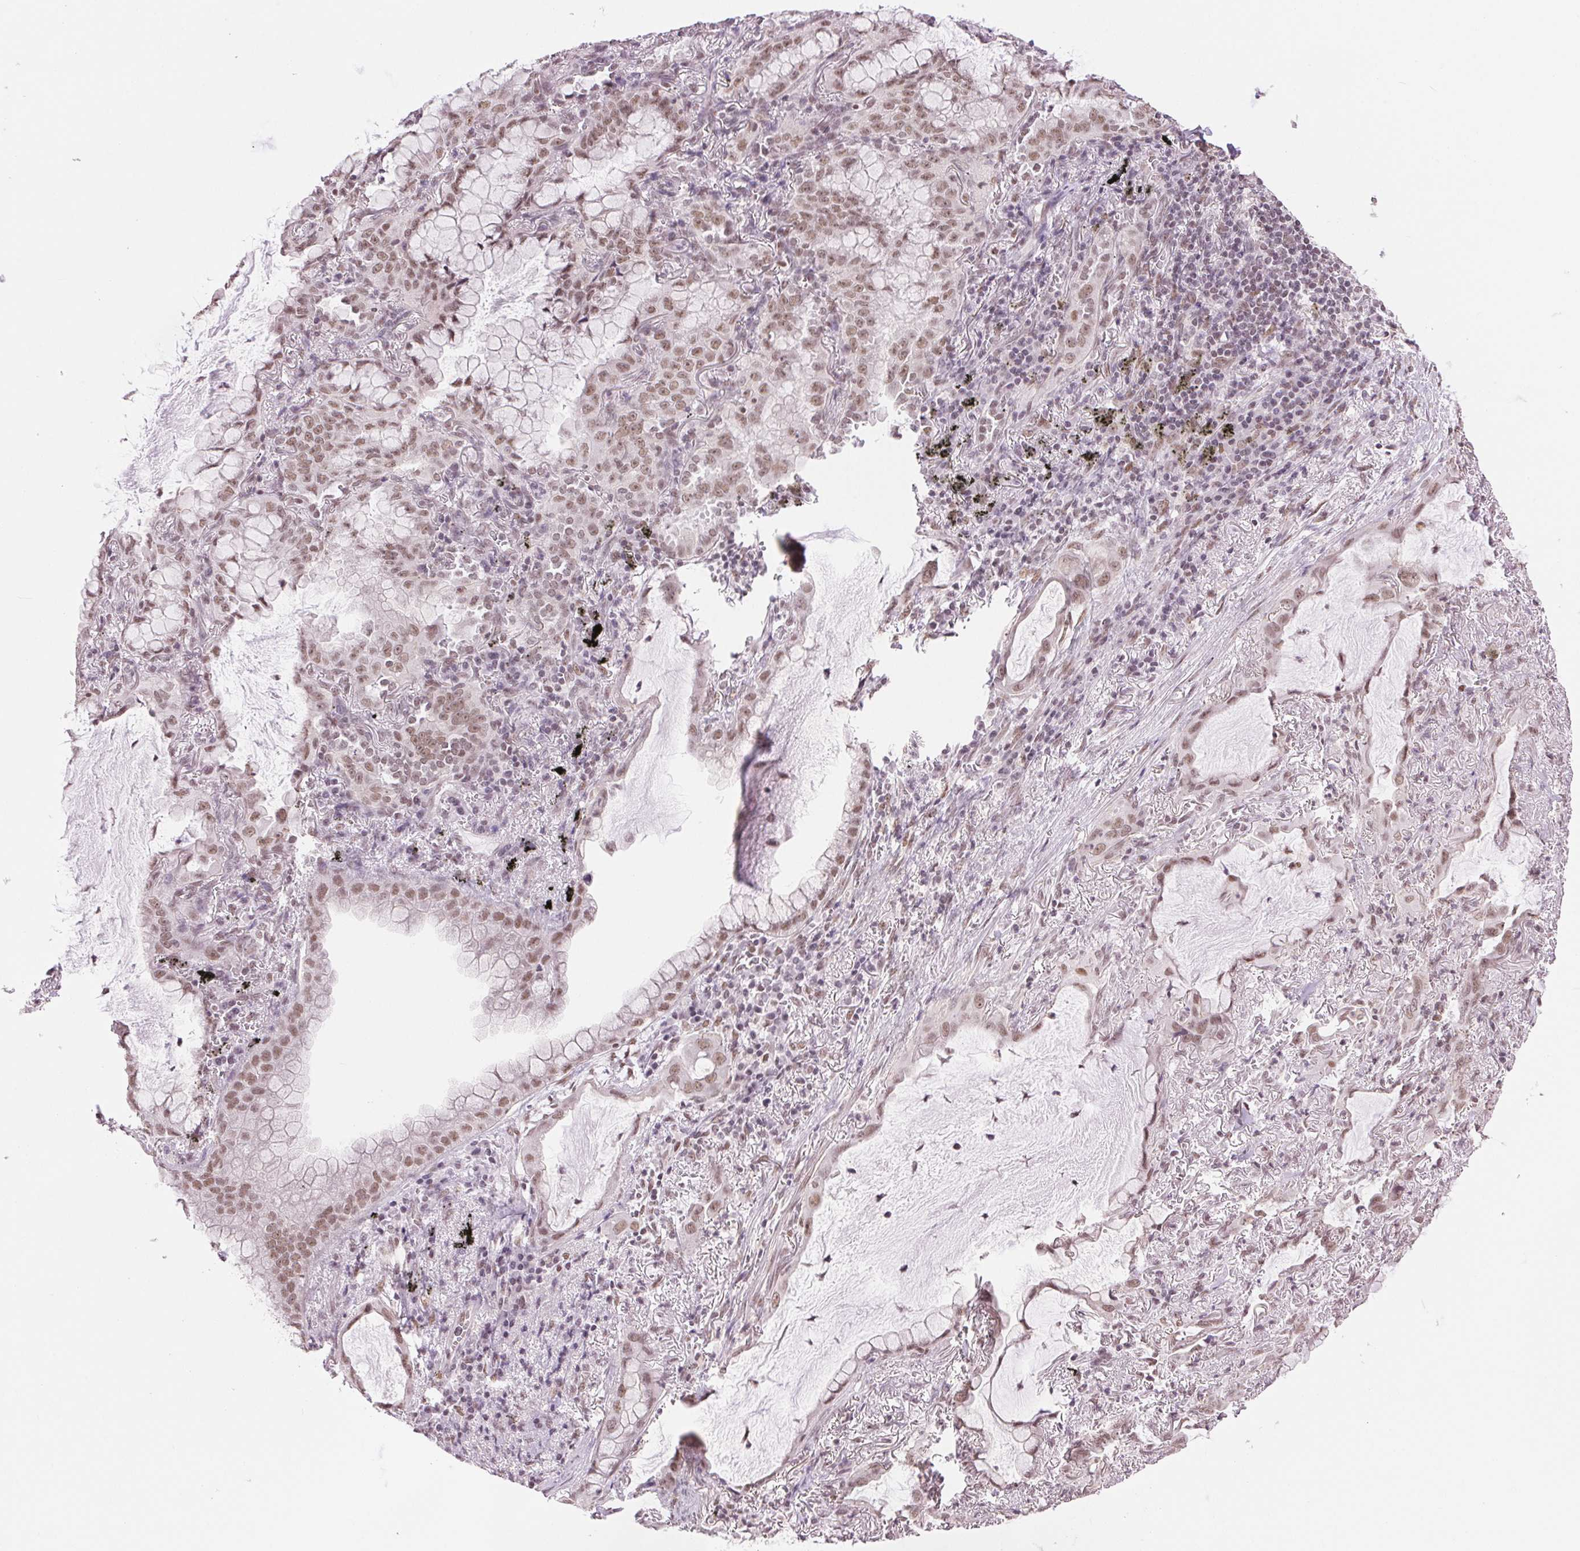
{"staining": {"intensity": "weak", "quantity": ">75%", "location": "nuclear"}, "tissue": "lung cancer", "cell_type": "Tumor cells", "image_type": "cancer", "snomed": [{"axis": "morphology", "description": "Adenocarcinoma, NOS"}, {"axis": "topography", "description": "Lung"}], "caption": "DAB immunohistochemical staining of human lung cancer displays weak nuclear protein staining in about >75% of tumor cells.", "gene": "RPRD1B", "patient": {"sex": "male", "age": 65}}